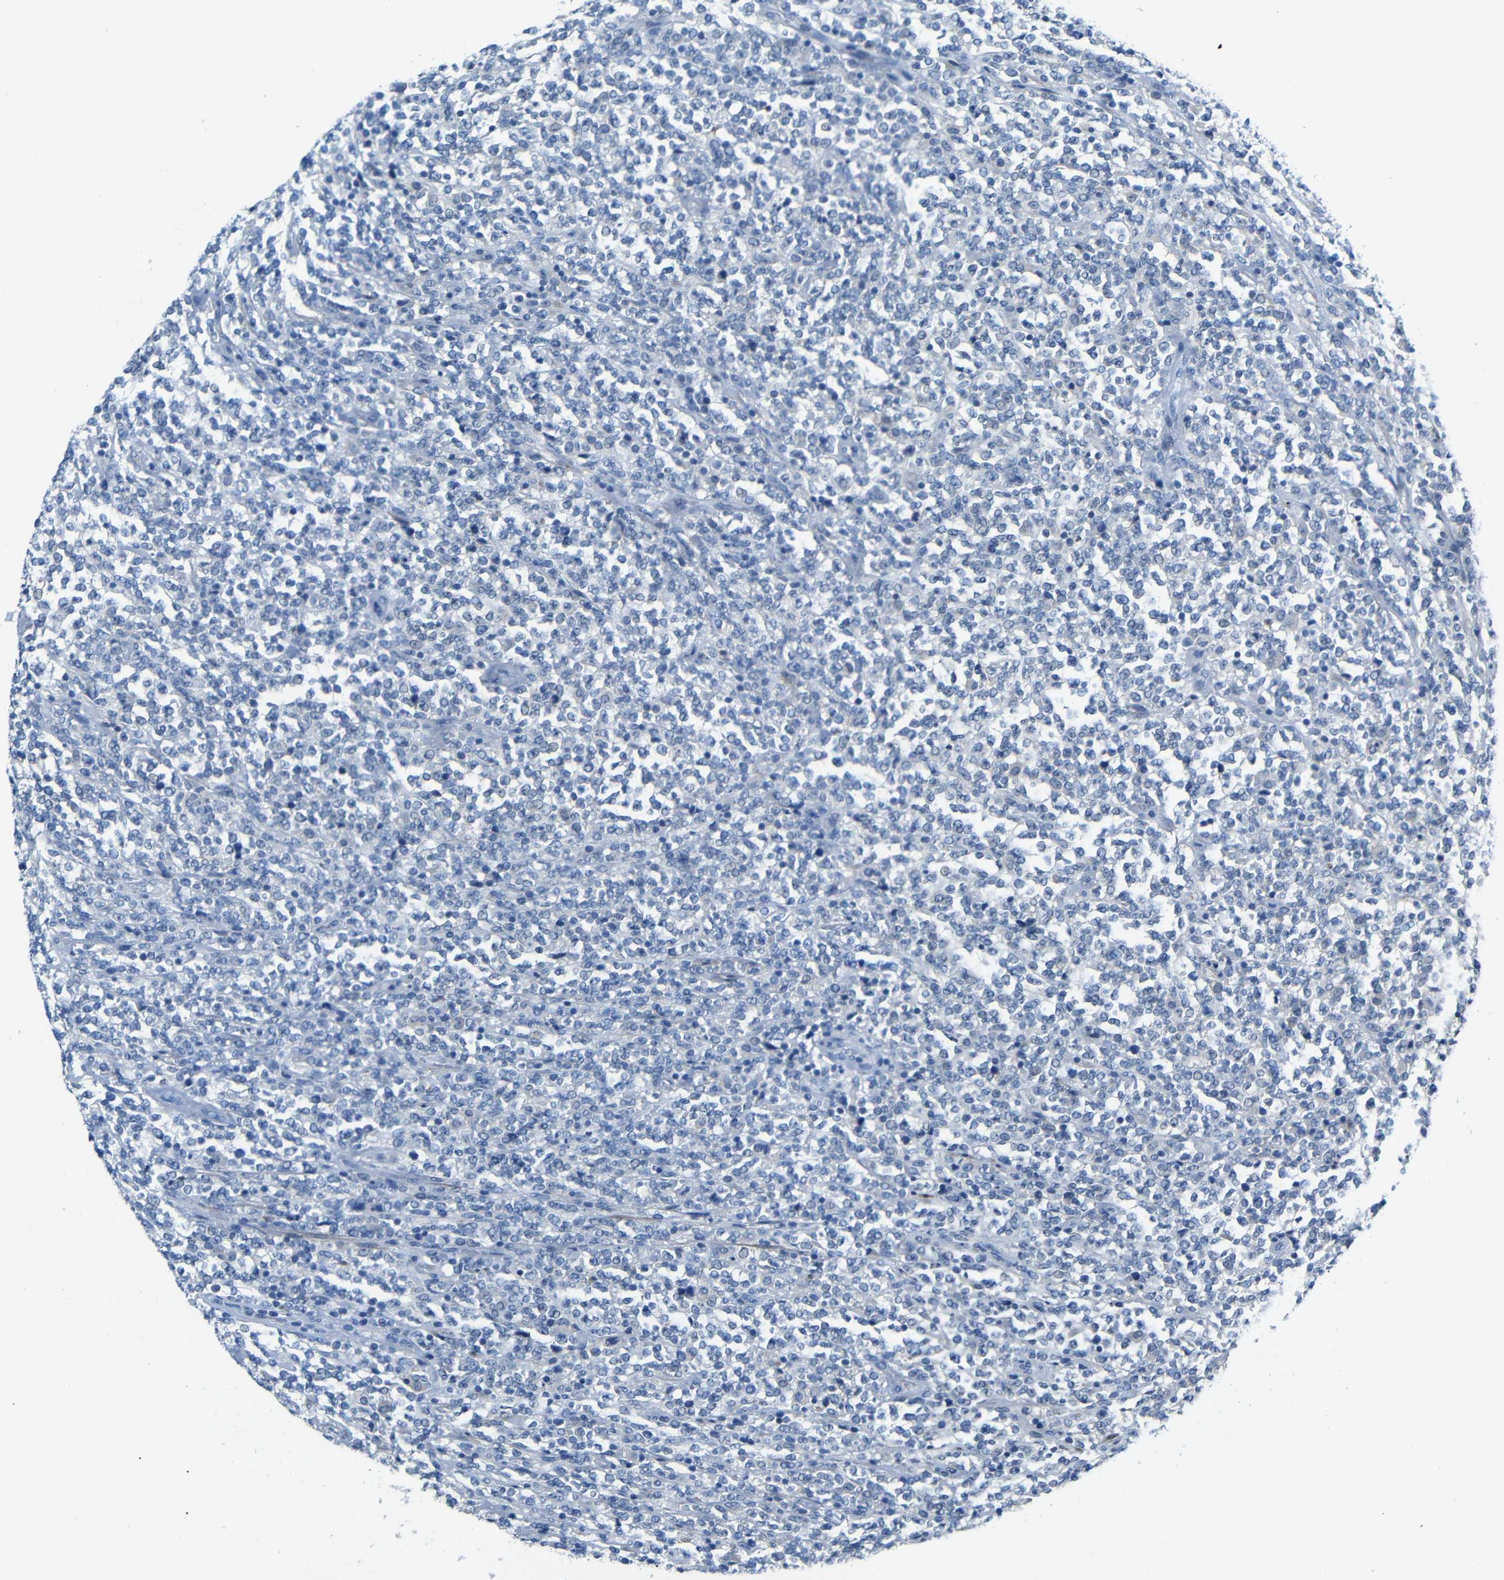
{"staining": {"intensity": "negative", "quantity": "none", "location": "none"}, "tissue": "lymphoma", "cell_type": "Tumor cells", "image_type": "cancer", "snomed": [{"axis": "morphology", "description": "Malignant lymphoma, non-Hodgkin's type, High grade"}, {"axis": "topography", "description": "Soft tissue"}], "caption": "Human malignant lymphoma, non-Hodgkin's type (high-grade) stained for a protein using immunohistochemistry (IHC) exhibits no expression in tumor cells.", "gene": "NEGR1", "patient": {"sex": "male", "age": 18}}